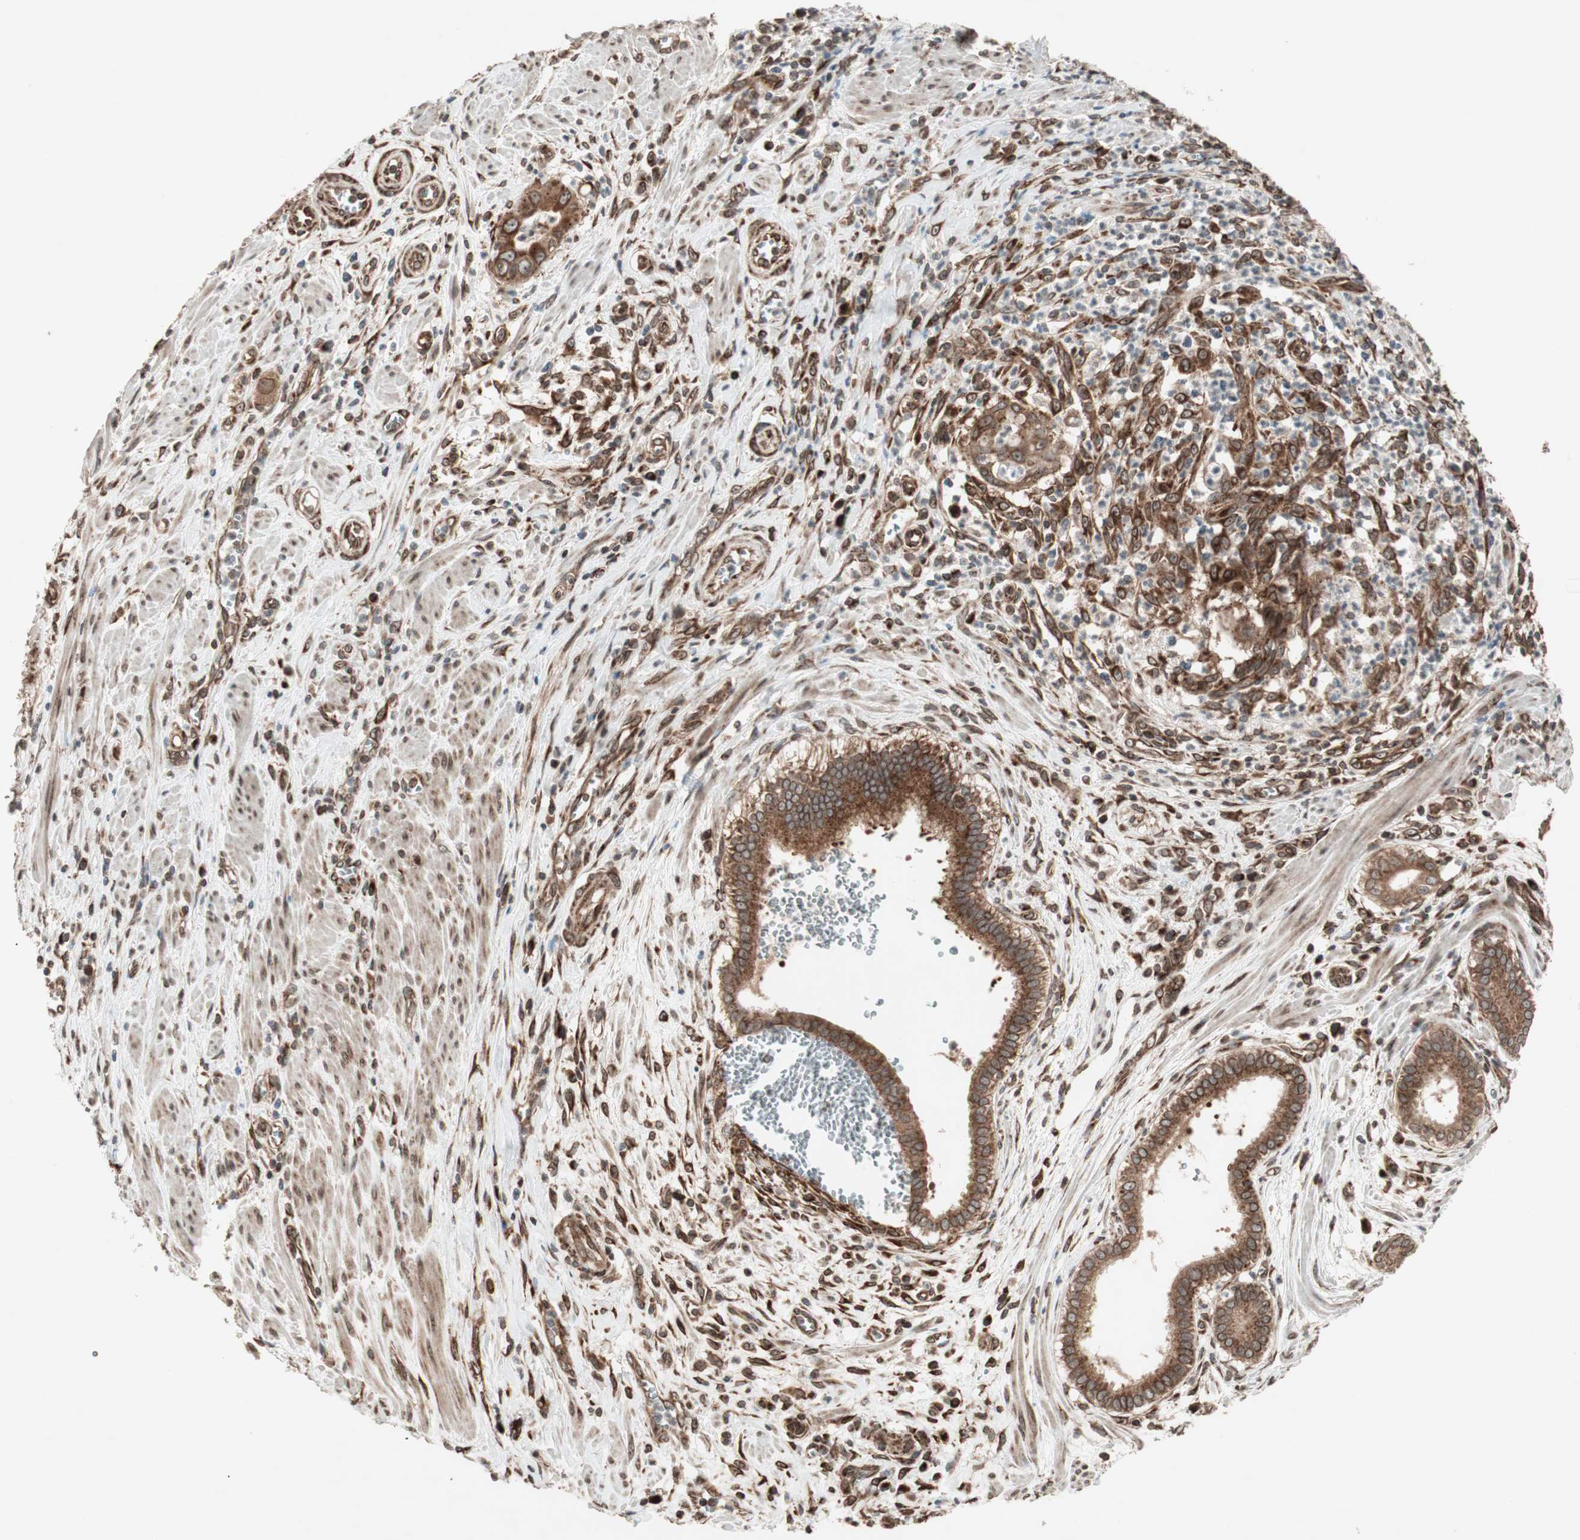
{"staining": {"intensity": "strong", "quantity": ">75%", "location": "cytoplasmic/membranous"}, "tissue": "pancreatic cancer", "cell_type": "Tumor cells", "image_type": "cancer", "snomed": [{"axis": "morphology", "description": "Normal tissue, NOS"}, {"axis": "topography", "description": "Lymph node"}], "caption": "Pancreatic cancer stained for a protein displays strong cytoplasmic/membranous positivity in tumor cells.", "gene": "NUP62", "patient": {"sex": "male", "age": 50}}